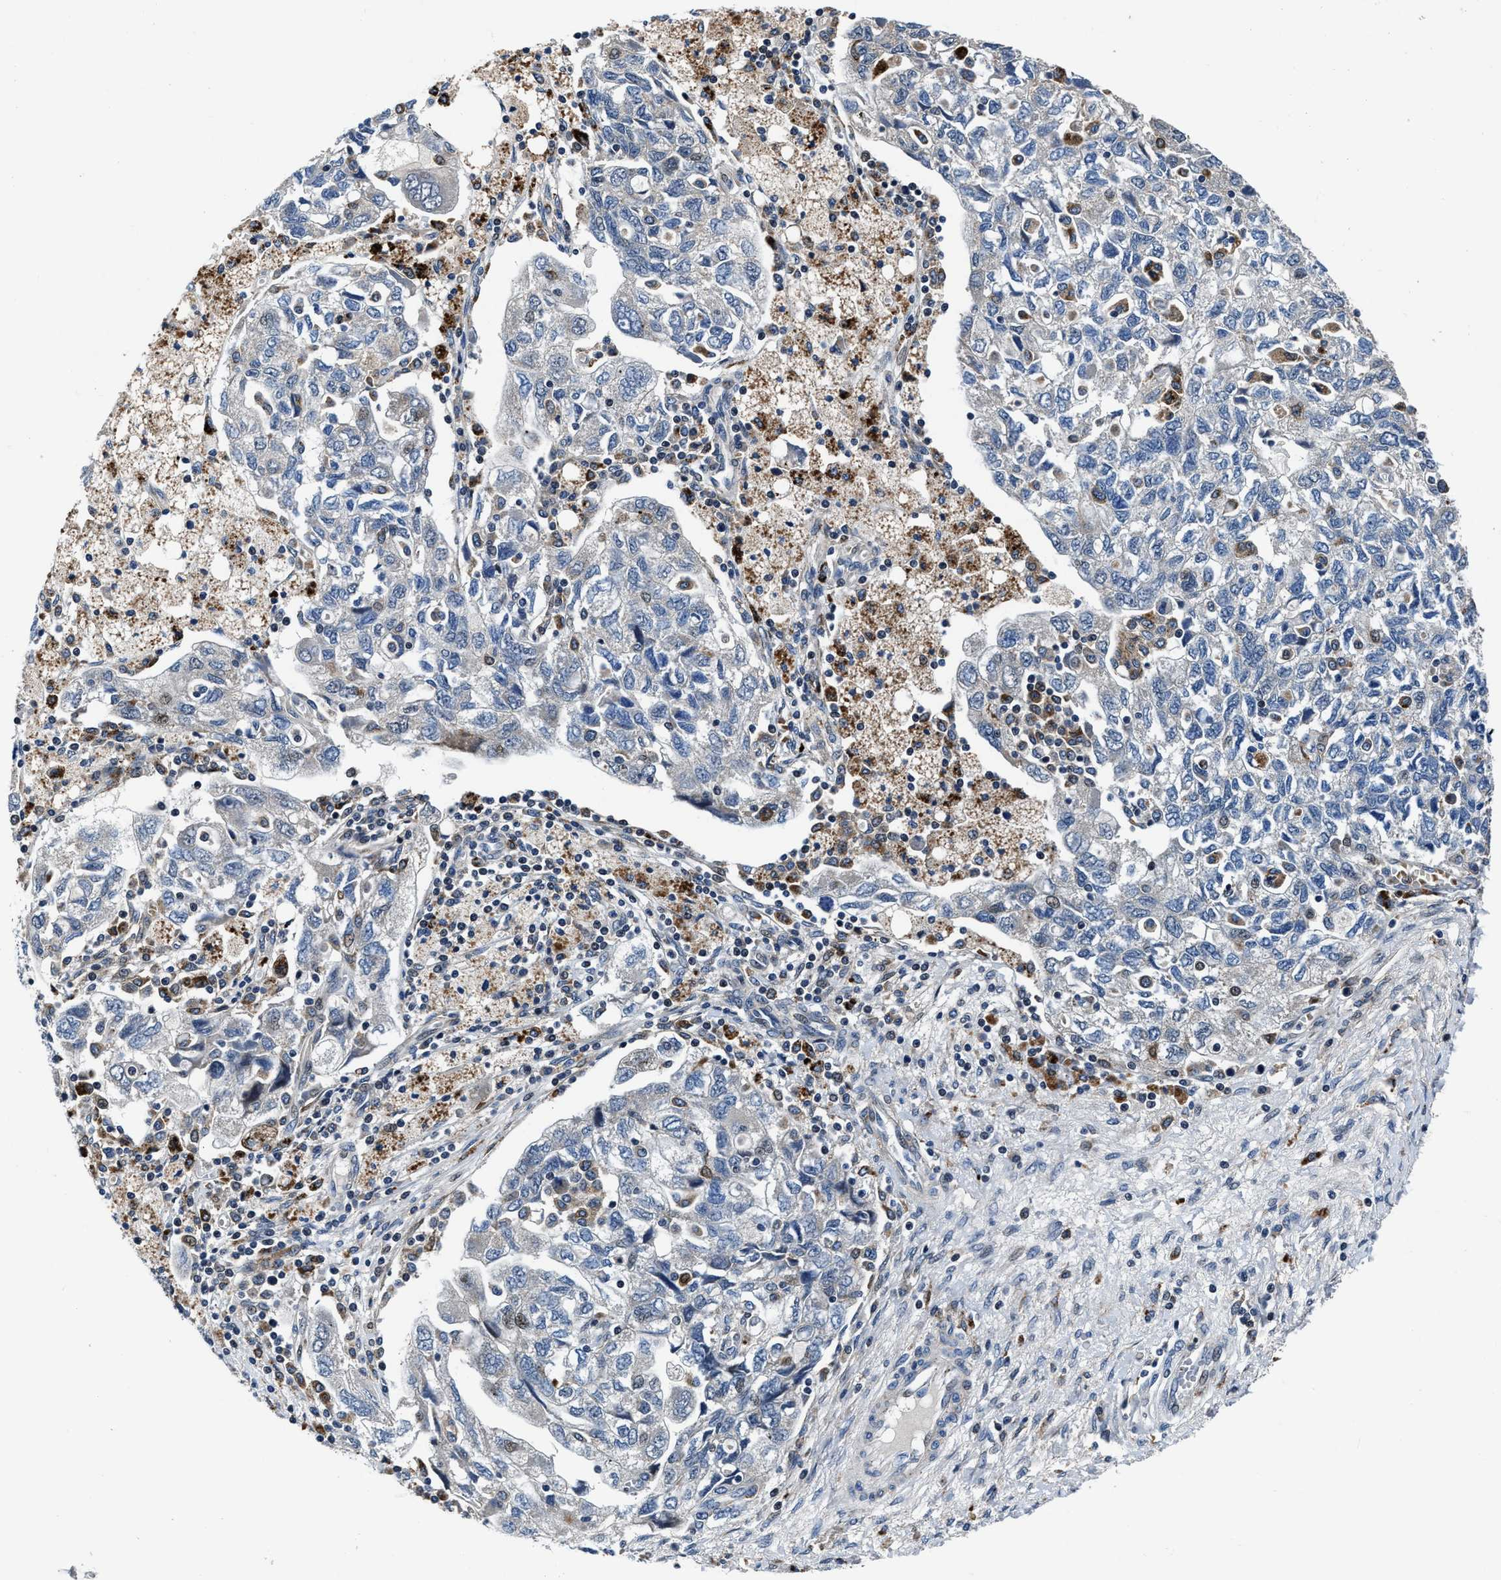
{"staining": {"intensity": "negative", "quantity": "none", "location": "none"}, "tissue": "ovarian cancer", "cell_type": "Tumor cells", "image_type": "cancer", "snomed": [{"axis": "morphology", "description": "Carcinoma, NOS"}, {"axis": "morphology", "description": "Cystadenocarcinoma, serous, NOS"}, {"axis": "topography", "description": "Ovary"}], "caption": "A high-resolution image shows IHC staining of ovarian cancer (serous cystadenocarcinoma), which demonstrates no significant expression in tumor cells.", "gene": "C2orf66", "patient": {"sex": "female", "age": 69}}